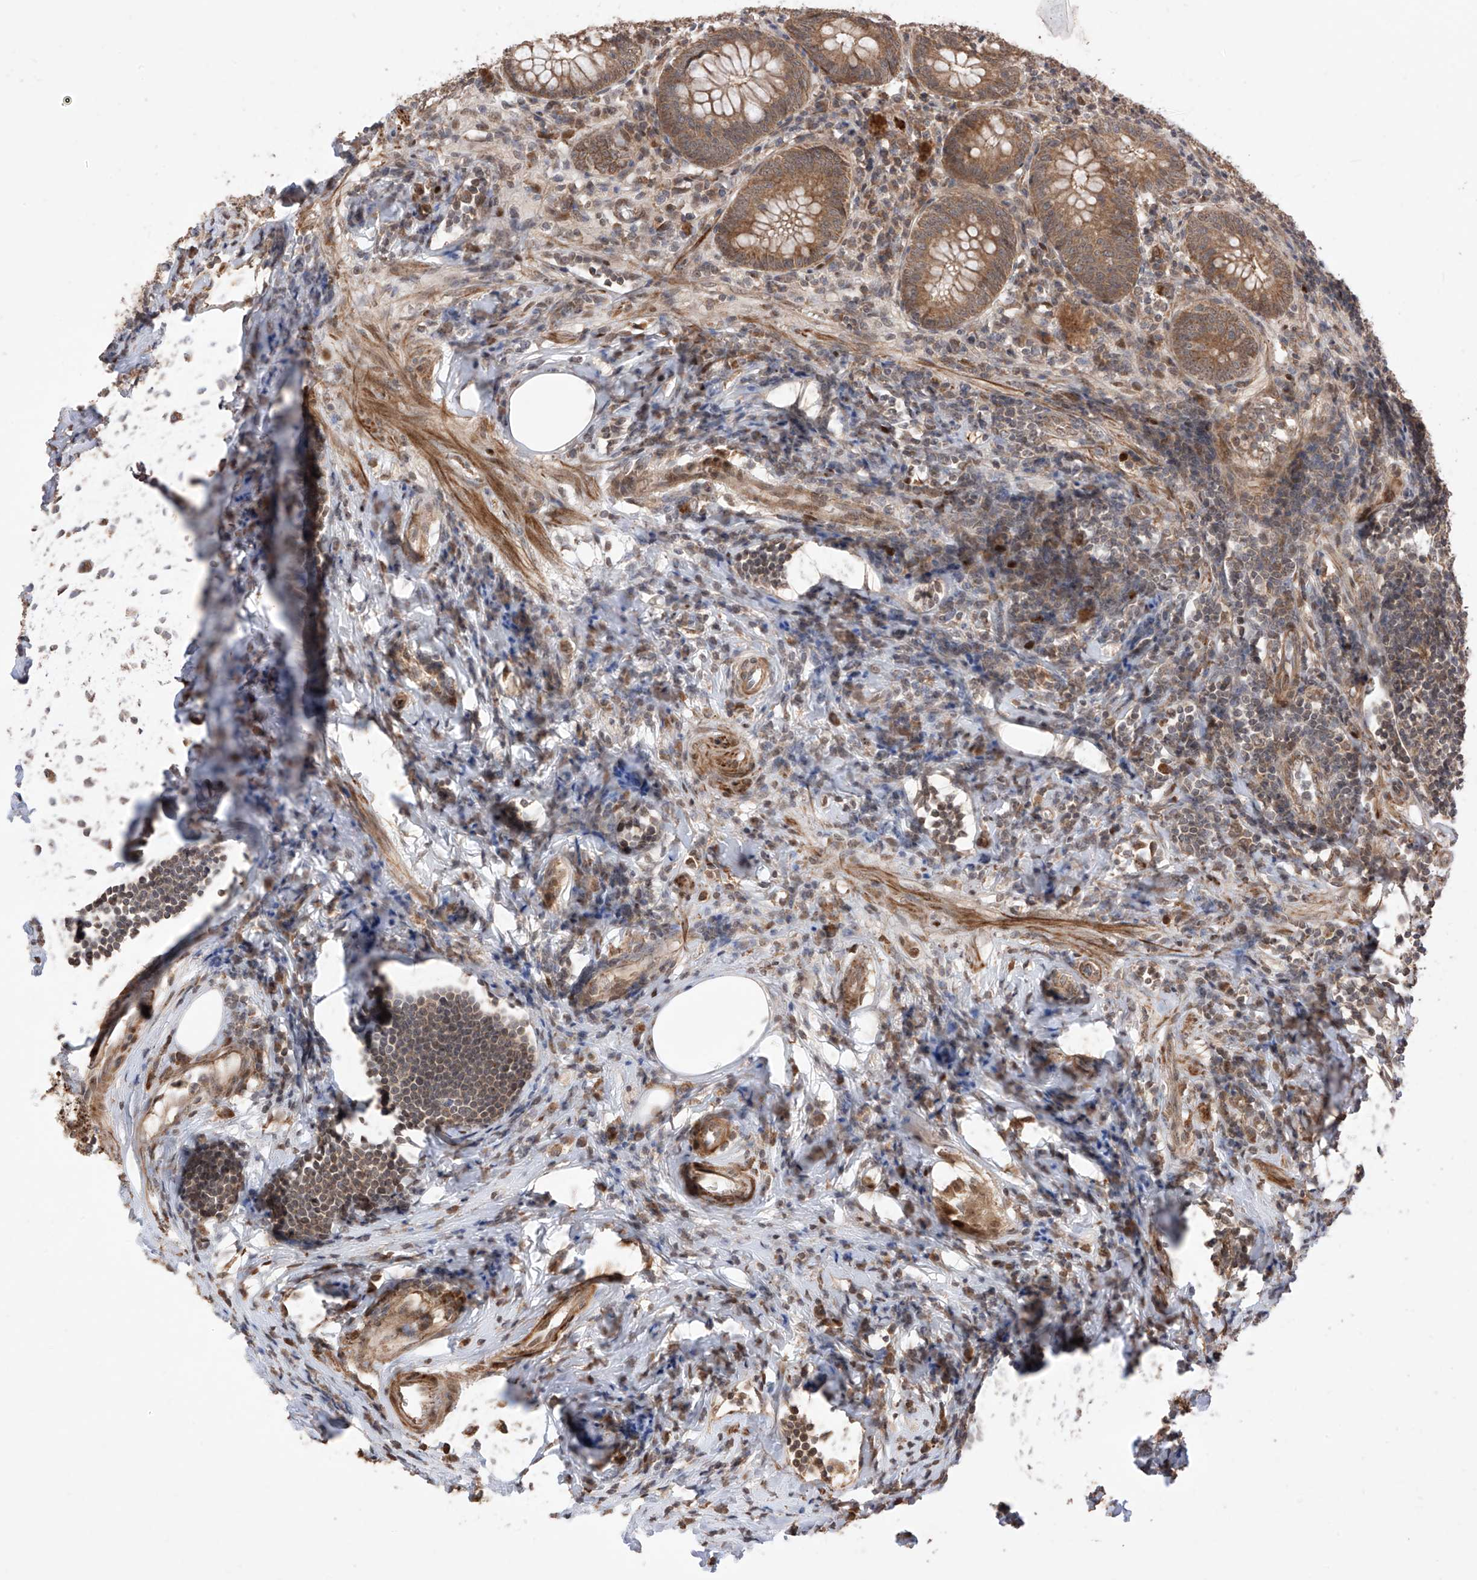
{"staining": {"intensity": "moderate", "quantity": ">75%", "location": "cytoplasmic/membranous"}, "tissue": "appendix", "cell_type": "Glandular cells", "image_type": "normal", "snomed": [{"axis": "morphology", "description": "Normal tissue, NOS"}, {"axis": "topography", "description": "Appendix"}], "caption": "An immunohistochemistry (IHC) micrograph of unremarkable tissue is shown. Protein staining in brown highlights moderate cytoplasmic/membranous positivity in appendix within glandular cells. Nuclei are stained in blue.", "gene": "LATS1", "patient": {"sex": "female", "age": 54}}